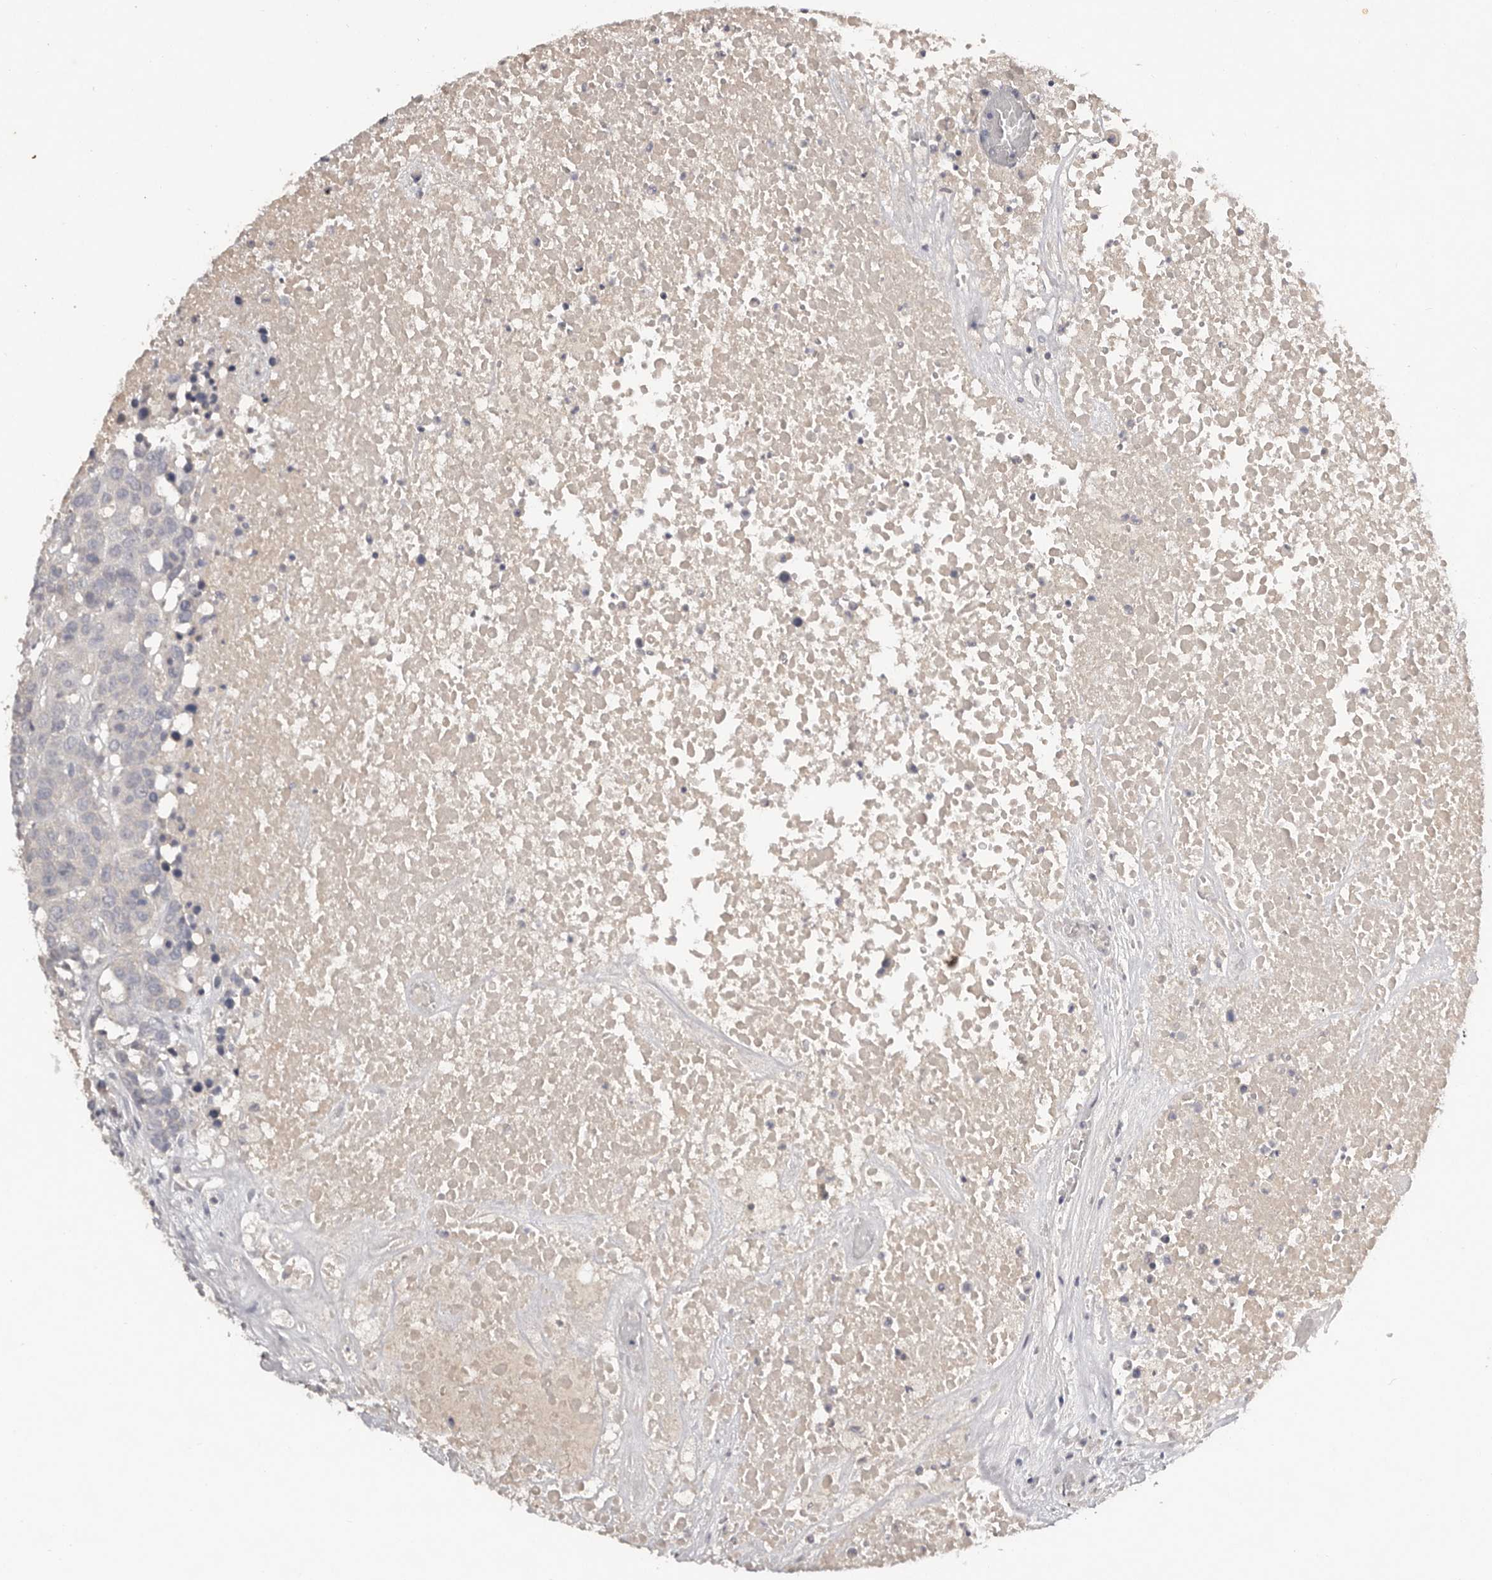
{"staining": {"intensity": "negative", "quantity": "none", "location": "none"}, "tissue": "head and neck cancer", "cell_type": "Tumor cells", "image_type": "cancer", "snomed": [{"axis": "morphology", "description": "Squamous cell carcinoma, NOS"}, {"axis": "topography", "description": "Head-Neck"}], "caption": "Tumor cells show no significant protein expression in head and neck cancer (squamous cell carcinoma).", "gene": "SCUBE2", "patient": {"sex": "male", "age": 66}}